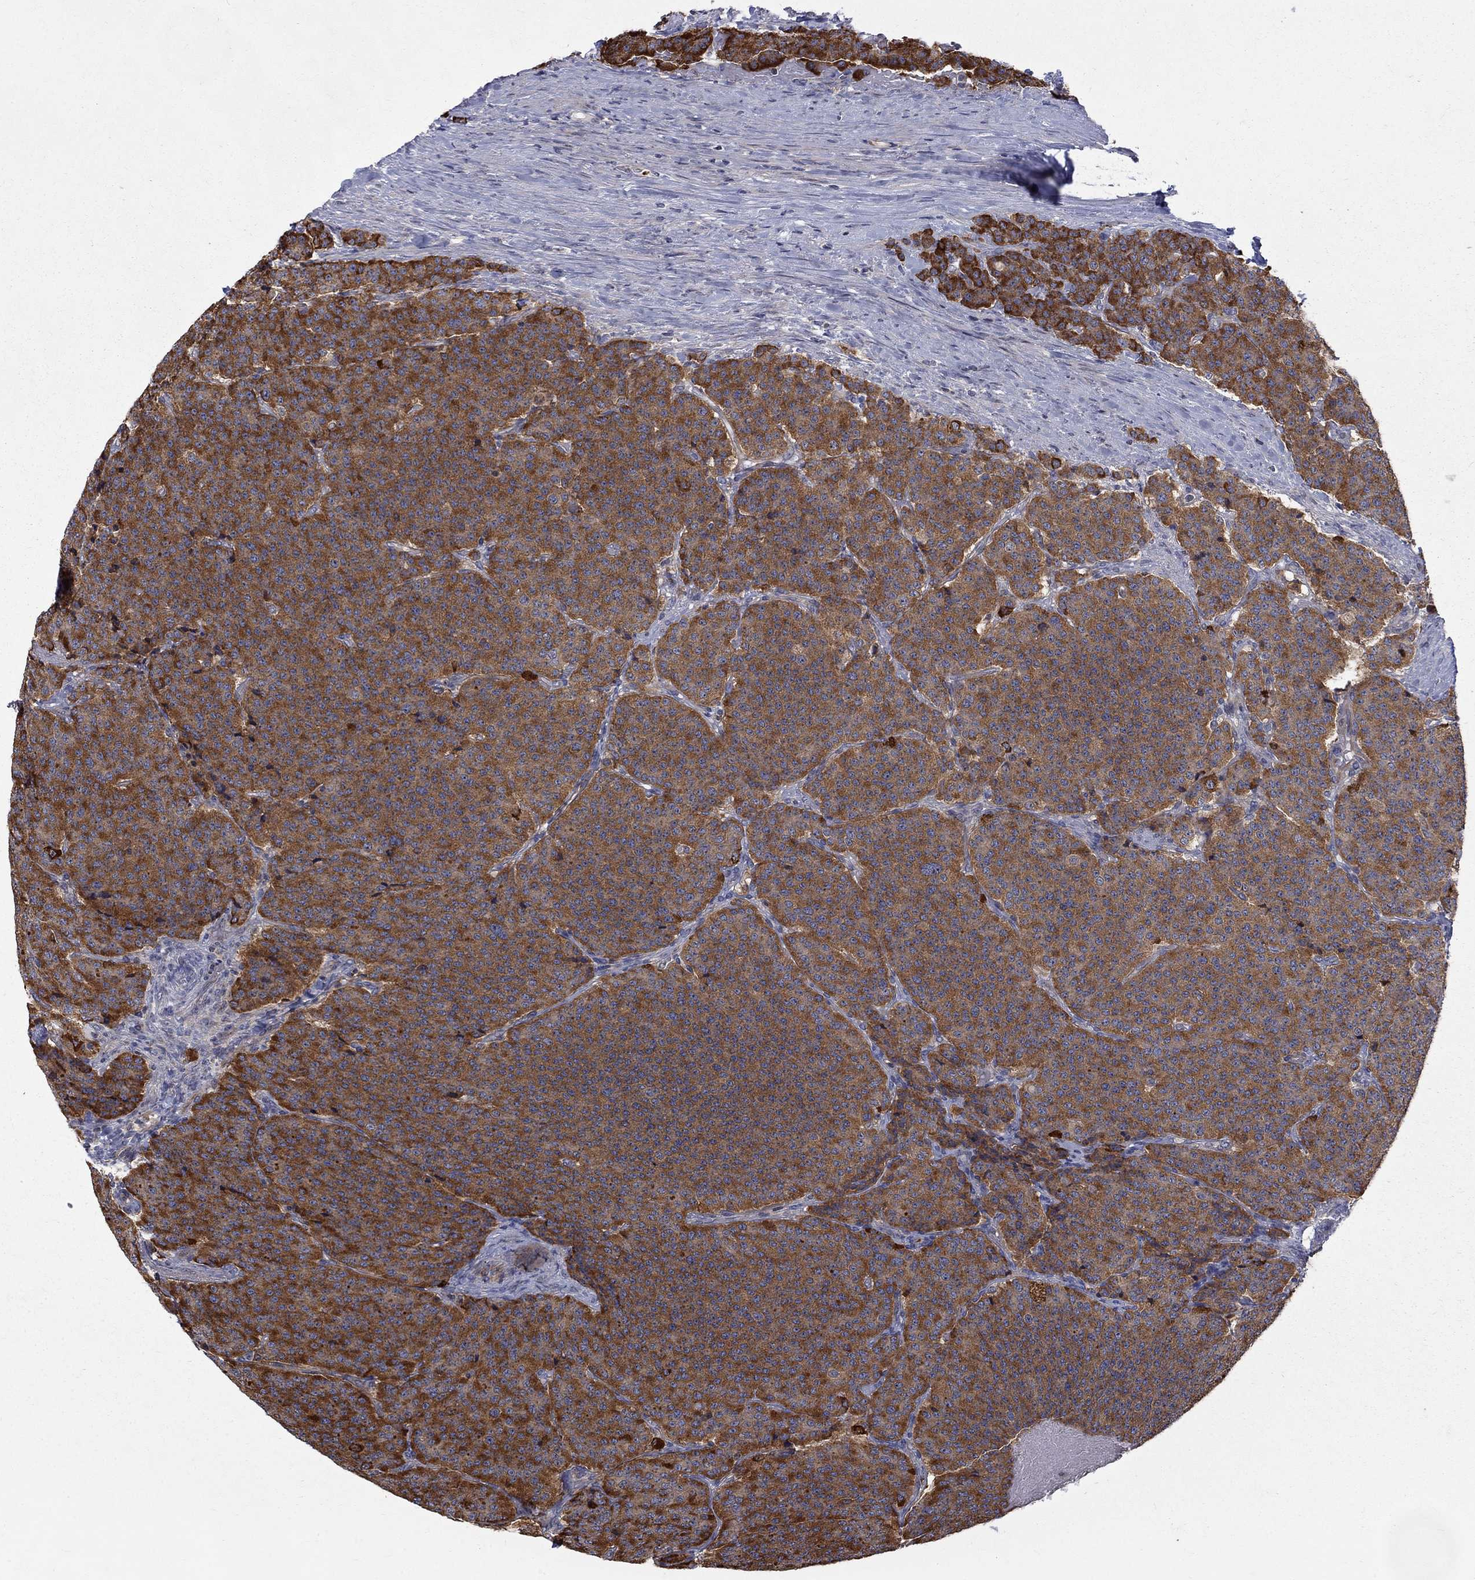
{"staining": {"intensity": "strong", "quantity": ">75%", "location": "cytoplasmic/membranous"}, "tissue": "carcinoid", "cell_type": "Tumor cells", "image_type": "cancer", "snomed": [{"axis": "morphology", "description": "Carcinoid, malignant, NOS"}, {"axis": "topography", "description": "Small intestine"}], "caption": "There is high levels of strong cytoplasmic/membranous staining in tumor cells of malignant carcinoid, as demonstrated by immunohistochemical staining (brown color).", "gene": "SH2B1", "patient": {"sex": "female", "age": 58}}